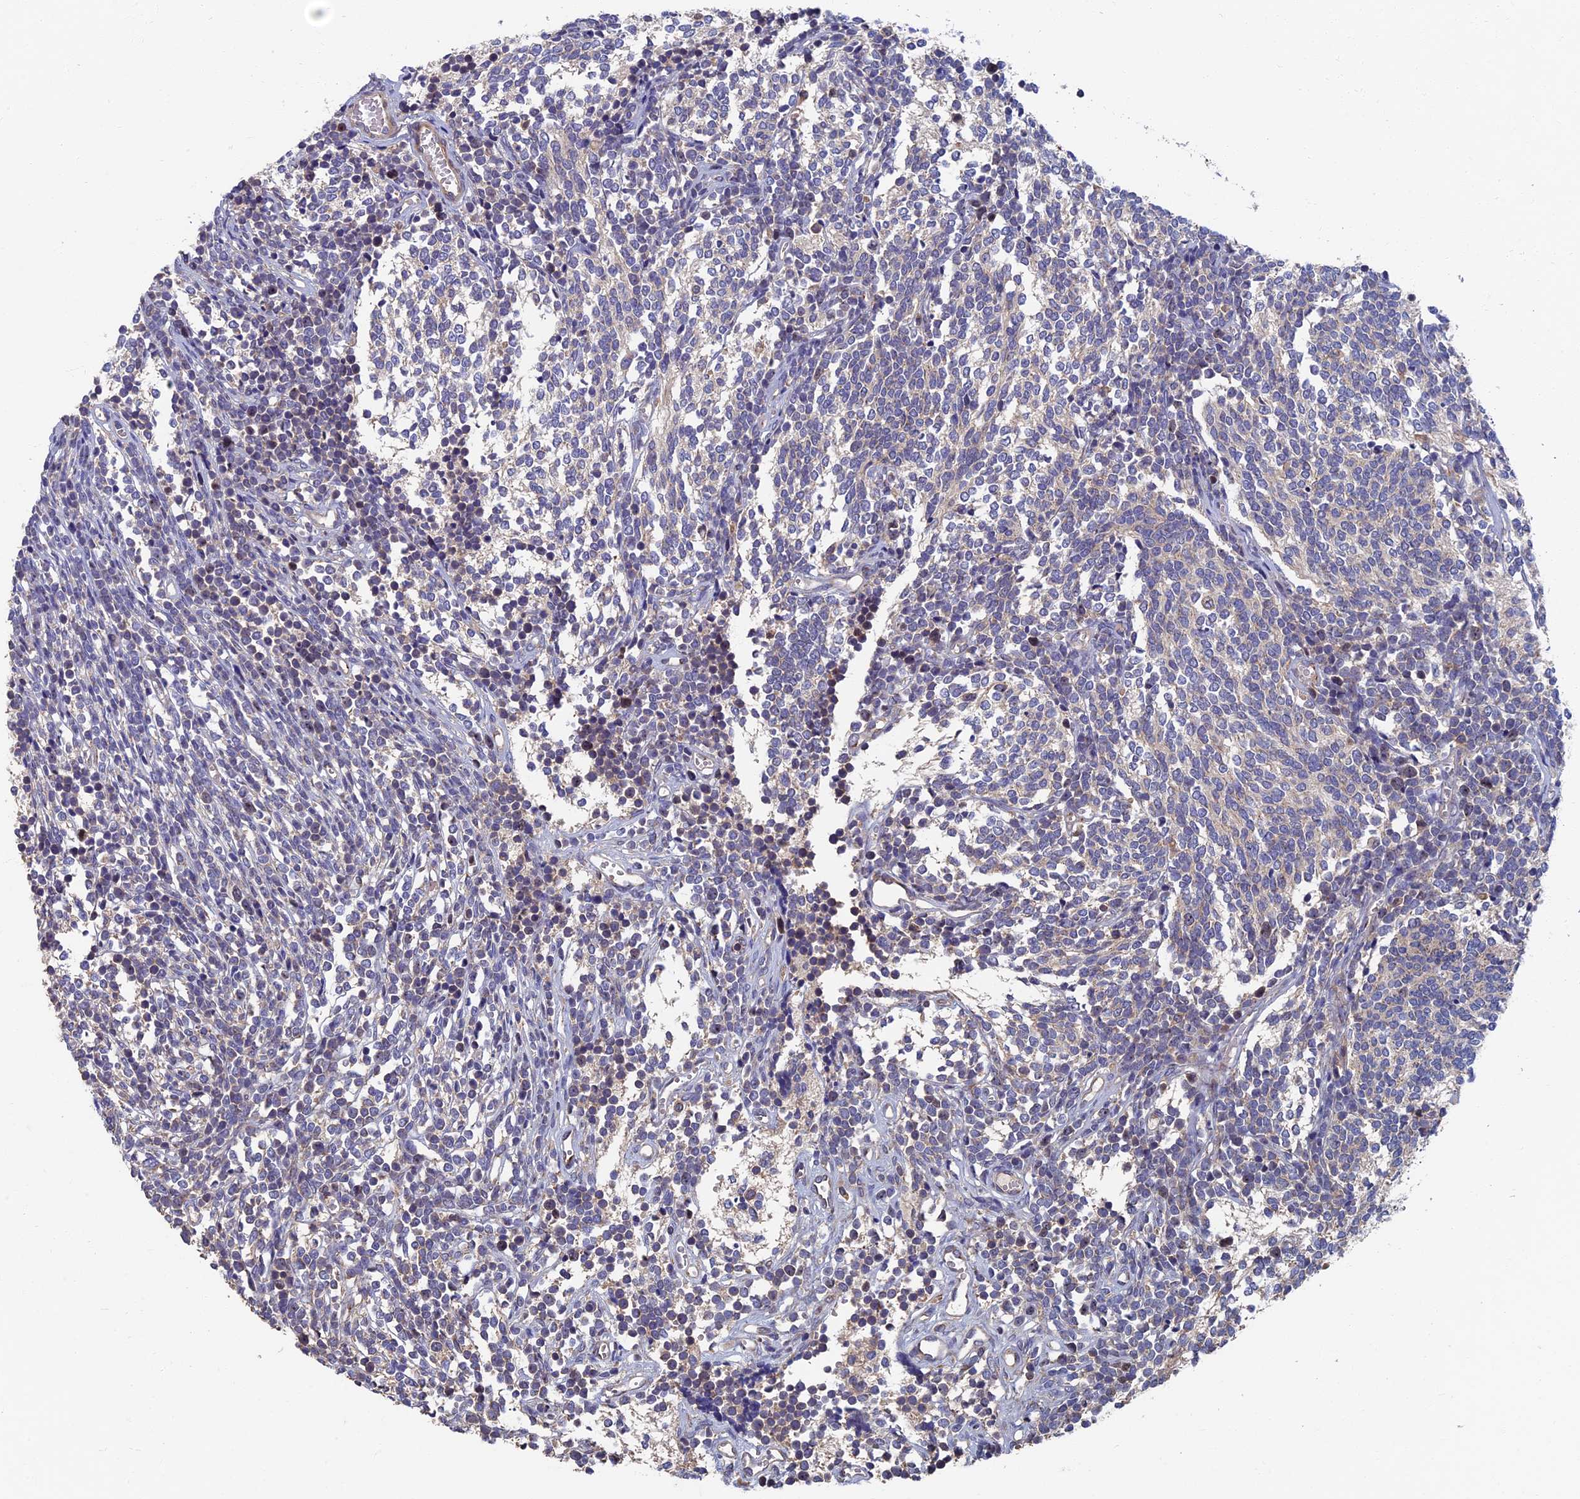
{"staining": {"intensity": "negative", "quantity": "none", "location": "none"}, "tissue": "glioma", "cell_type": "Tumor cells", "image_type": "cancer", "snomed": [{"axis": "morphology", "description": "Glioma, malignant, Low grade"}, {"axis": "topography", "description": "Brain"}], "caption": "Human malignant glioma (low-grade) stained for a protein using immunohistochemistry (IHC) exhibits no expression in tumor cells.", "gene": "TNK2", "patient": {"sex": "female", "age": 1}}